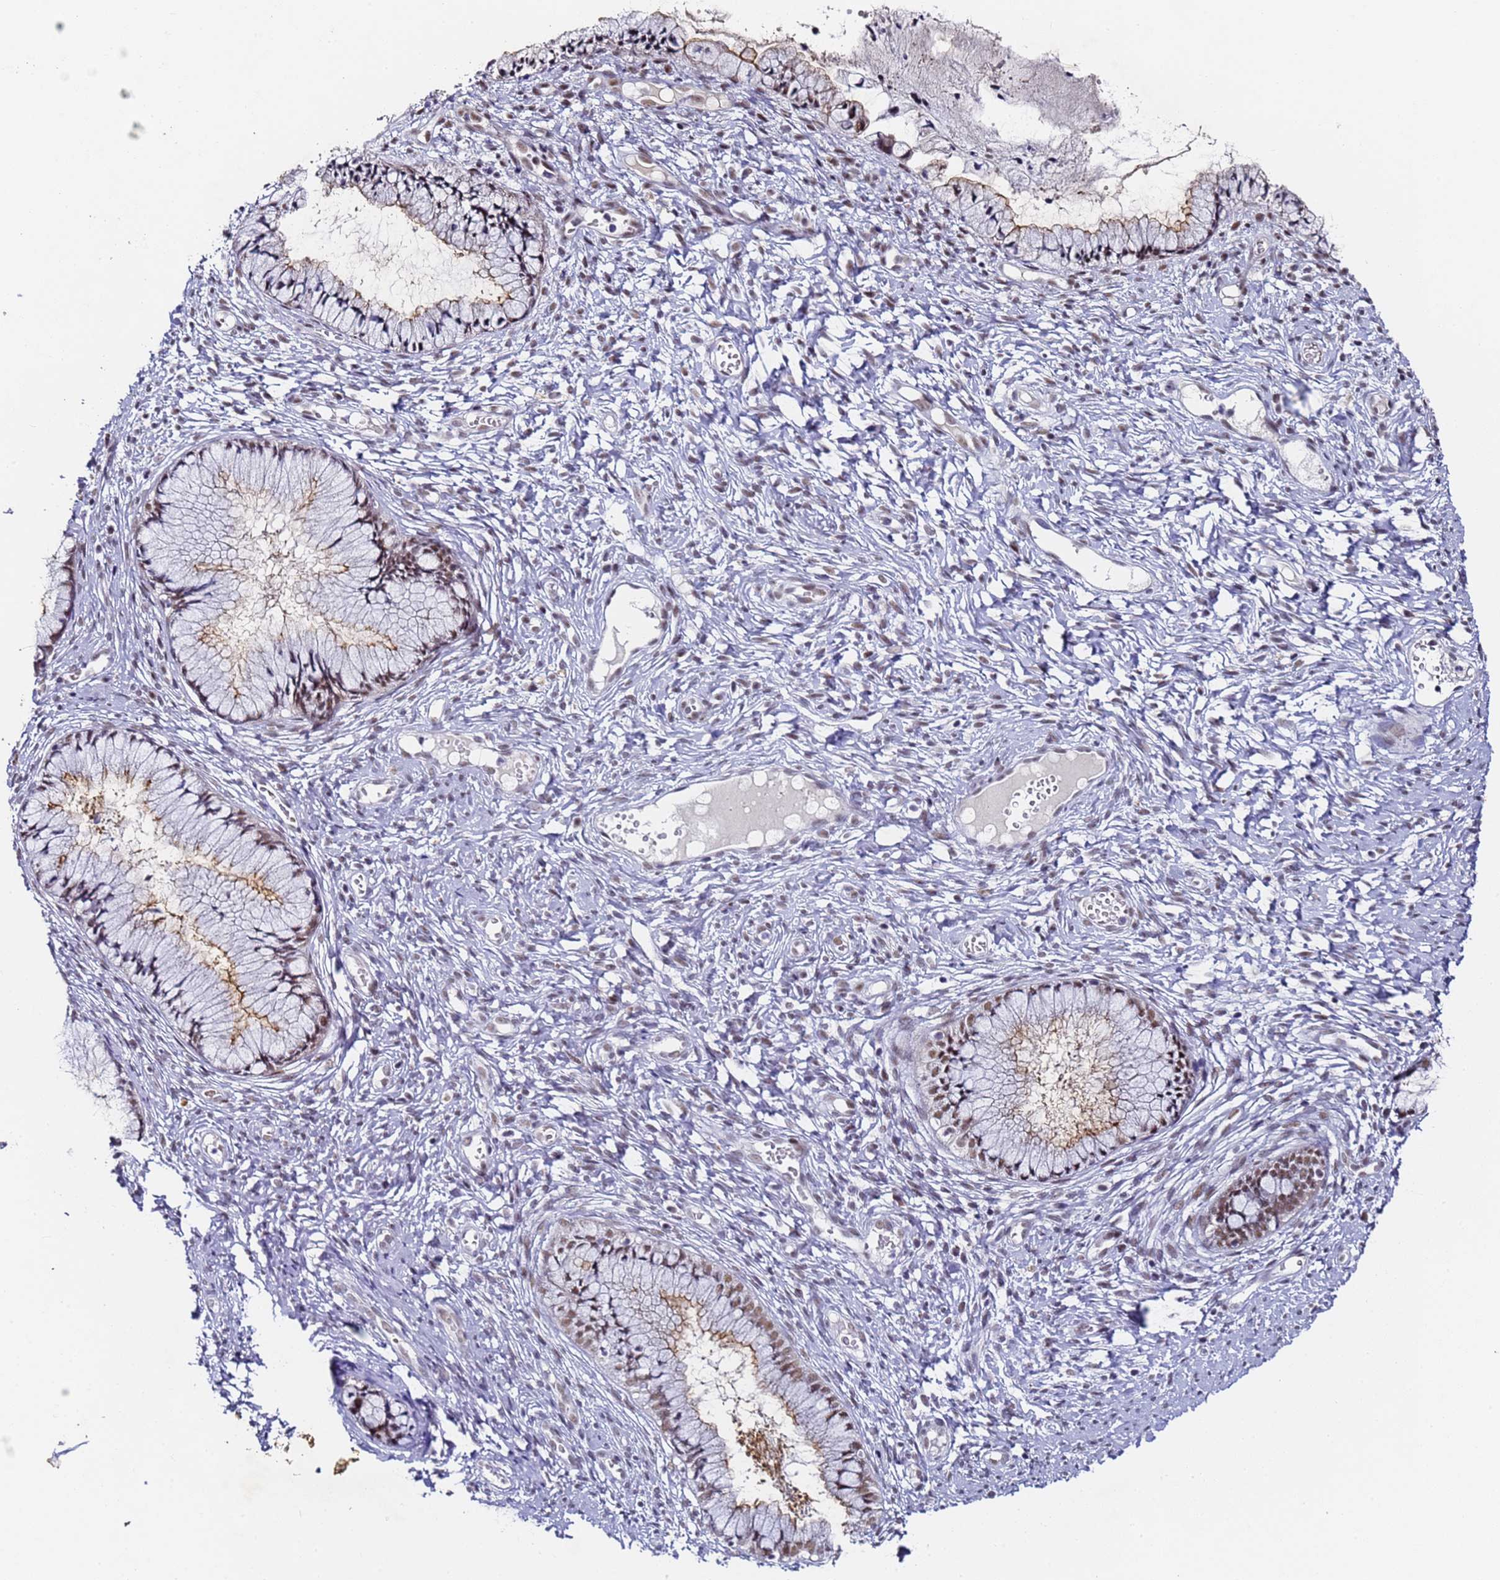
{"staining": {"intensity": "moderate", "quantity": "25%-75%", "location": "nuclear"}, "tissue": "cervix", "cell_type": "Glandular cells", "image_type": "normal", "snomed": [{"axis": "morphology", "description": "Normal tissue, NOS"}, {"axis": "topography", "description": "Cervix"}], "caption": "This is a histology image of immunohistochemistry (IHC) staining of unremarkable cervix, which shows moderate staining in the nuclear of glandular cells.", "gene": "FNBP4", "patient": {"sex": "female", "age": 42}}